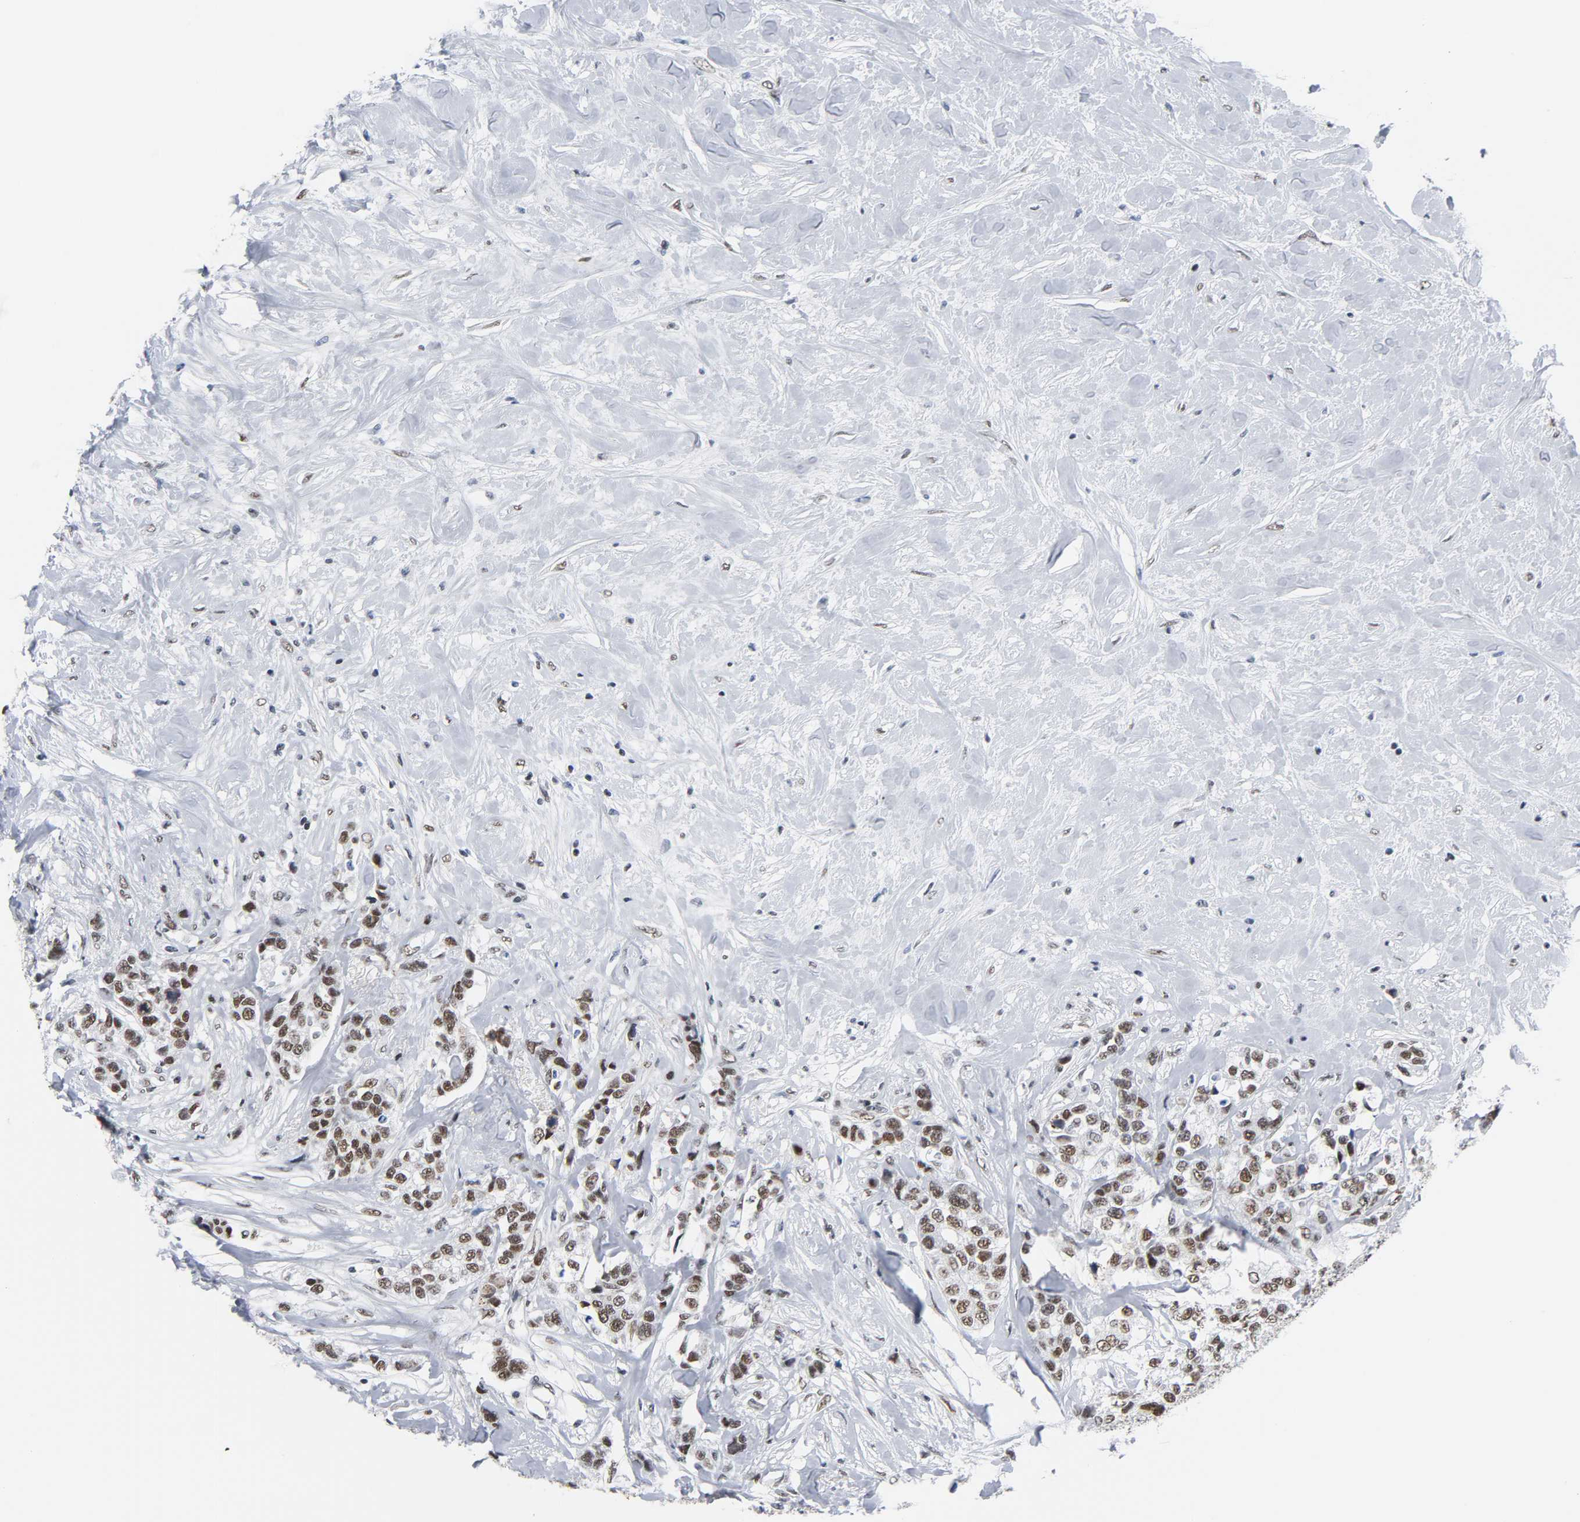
{"staining": {"intensity": "moderate", "quantity": ">75%", "location": "nuclear"}, "tissue": "breast cancer", "cell_type": "Tumor cells", "image_type": "cancer", "snomed": [{"axis": "morphology", "description": "Duct carcinoma"}, {"axis": "topography", "description": "Breast"}], "caption": "Breast cancer (invasive ductal carcinoma) was stained to show a protein in brown. There is medium levels of moderate nuclear positivity in approximately >75% of tumor cells.", "gene": "CSTF2", "patient": {"sex": "female", "age": 51}}